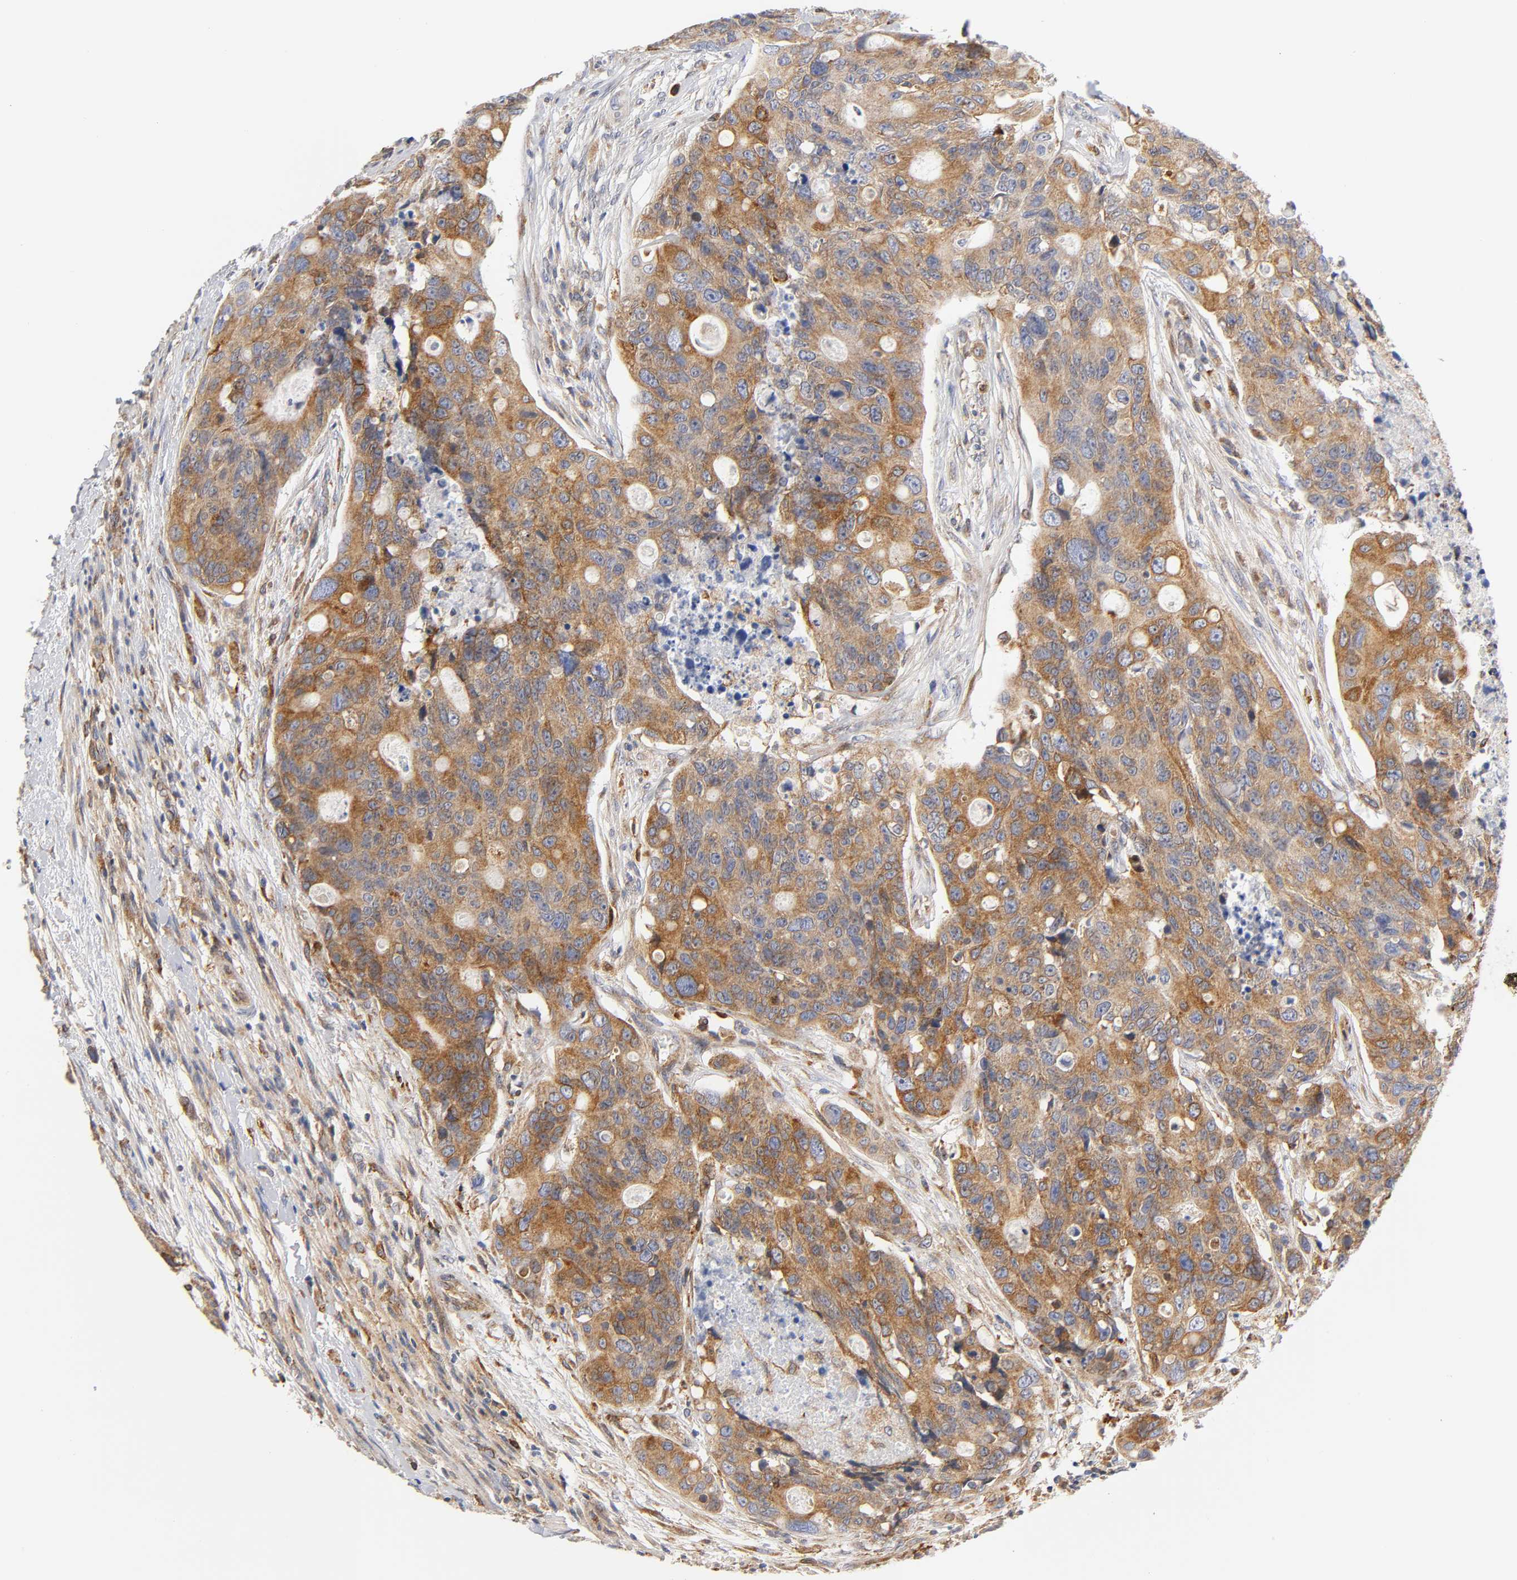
{"staining": {"intensity": "moderate", "quantity": ">75%", "location": "cytoplasmic/membranous"}, "tissue": "colorectal cancer", "cell_type": "Tumor cells", "image_type": "cancer", "snomed": [{"axis": "morphology", "description": "Adenocarcinoma, NOS"}, {"axis": "topography", "description": "Colon"}], "caption": "Immunohistochemical staining of human colorectal cancer exhibits medium levels of moderate cytoplasmic/membranous staining in approximately >75% of tumor cells. (DAB (3,3'-diaminobenzidine) = brown stain, brightfield microscopy at high magnification).", "gene": "POR", "patient": {"sex": "female", "age": 57}}